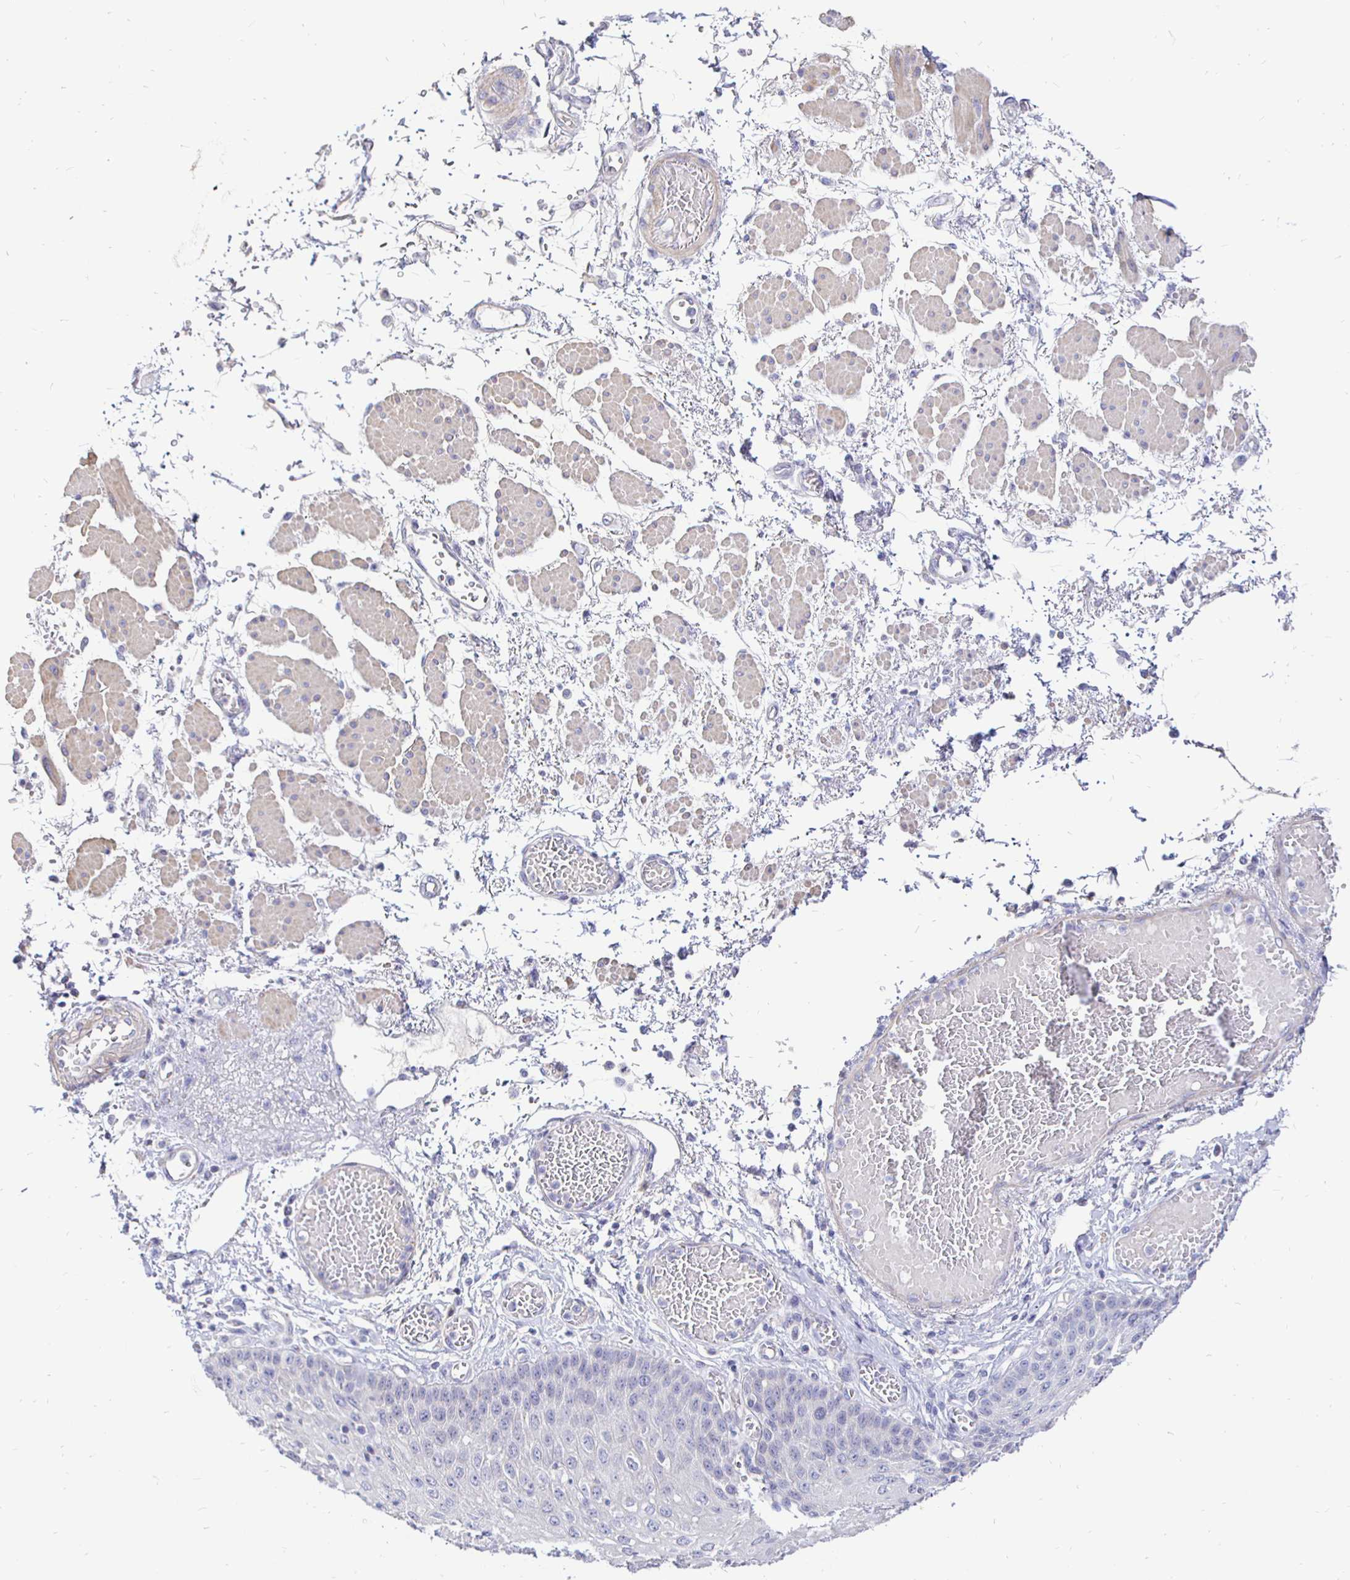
{"staining": {"intensity": "negative", "quantity": "none", "location": "none"}, "tissue": "esophagus", "cell_type": "Squamous epithelial cells", "image_type": "normal", "snomed": [{"axis": "morphology", "description": "Normal tissue, NOS"}, {"axis": "morphology", "description": "Adenocarcinoma, NOS"}, {"axis": "topography", "description": "Esophagus"}], "caption": "This image is of benign esophagus stained with IHC to label a protein in brown with the nuclei are counter-stained blue. There is no expression in squamous epithelial cells. The staining was performed using DAB to visualize the protein expression in brown, while the nuclei were stained in blue with hematoxylin (Magnification: 20x).", "gene": "NECAB1", "patient": {"sex": "male", "age": 81}}